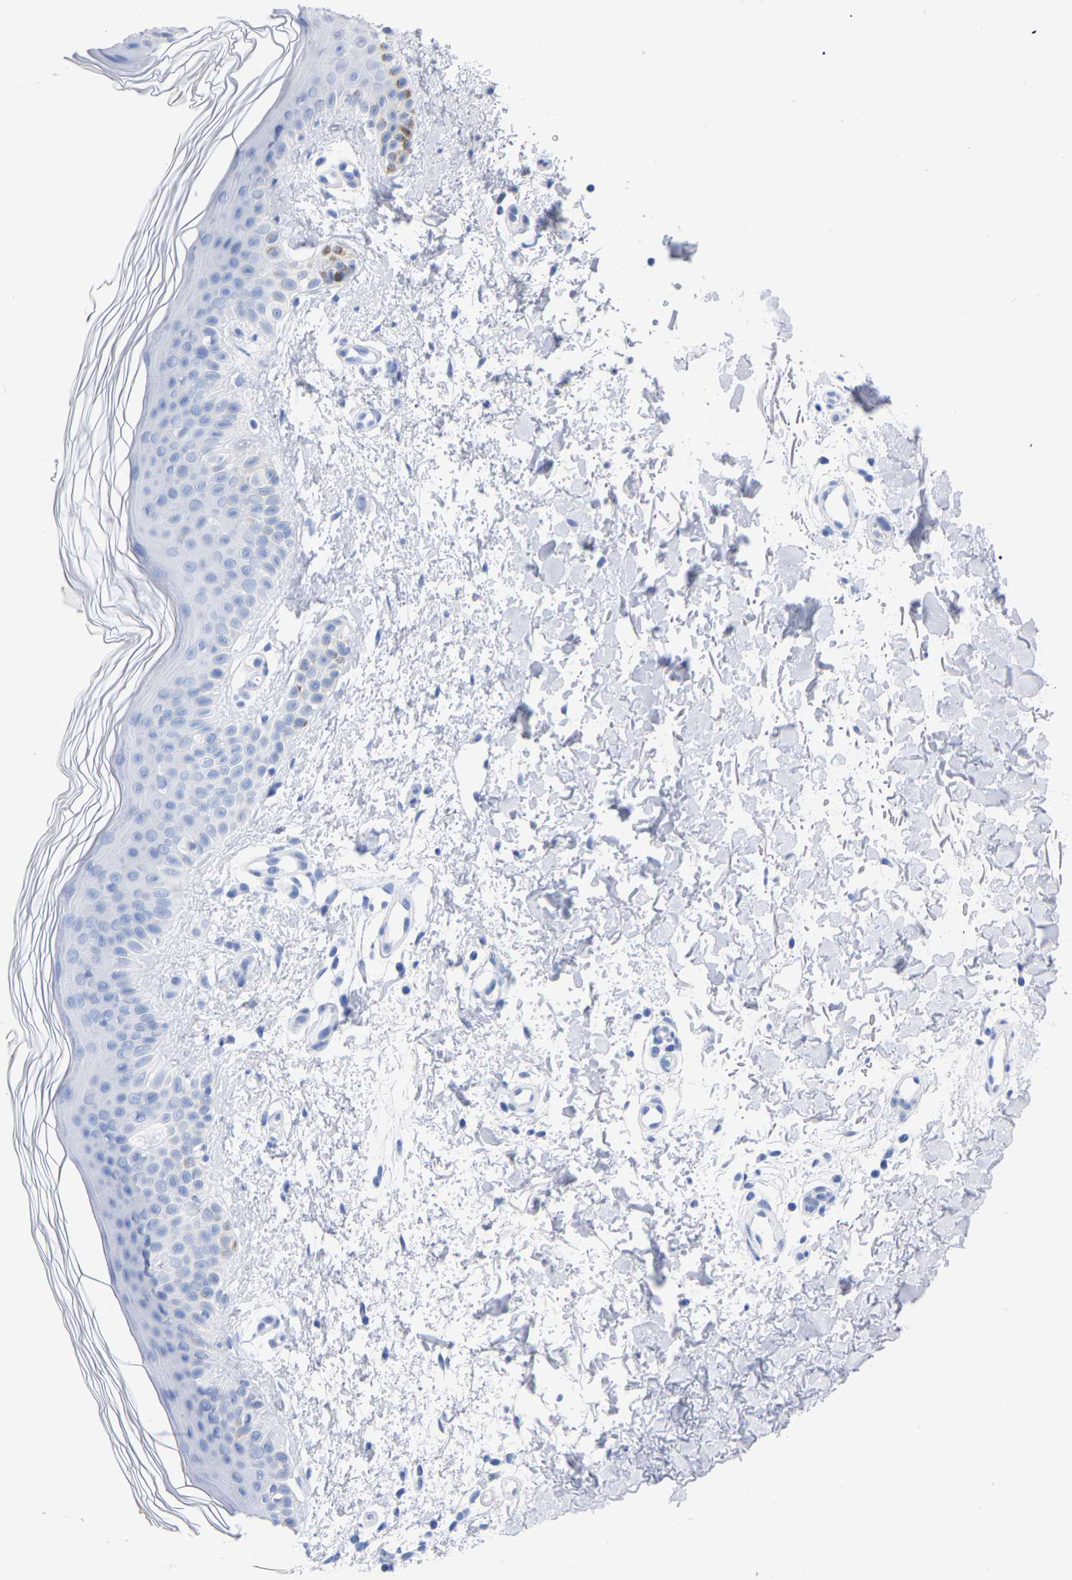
{"staining": {"intensity": "negative", "quantity": "none", "location": "none"}, "tissue": "skin", "cell_type": "Fibroblasts", "image_type": "normal", "snomed": [{"axis": "morphology", "description": "Normal tissue, NOS"}, {"axis": "morphology", "description": "Malignant melanoma, NOS"}, {"axis": "topography", "description": "Skin"}], "caption": "This is an immunohistochemistry photomicrograph of normal skin. There is no positivity in fibroblasts.", "gene": "HAPLN1", "patient": {"sex": "male", "age": 83}}